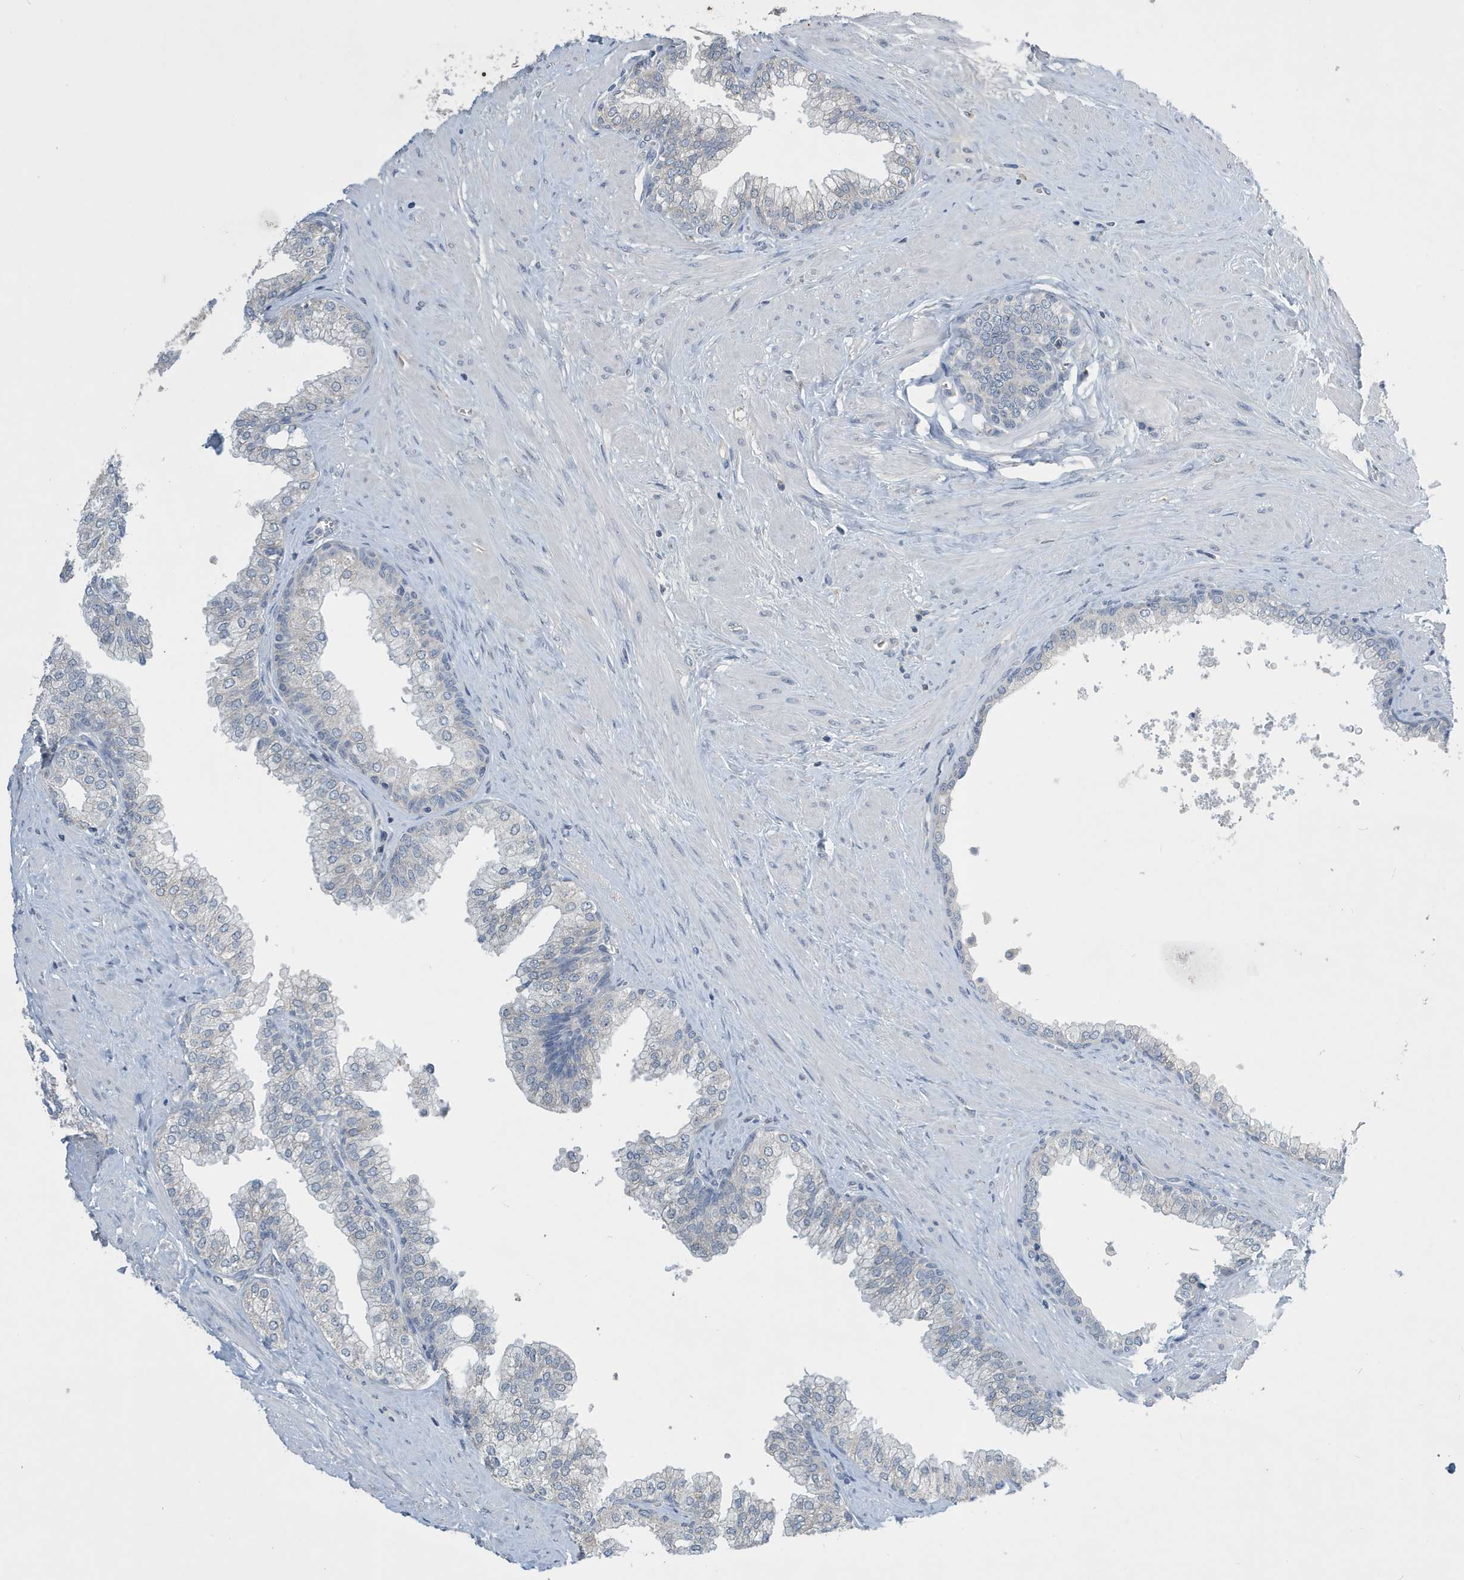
{"staining": {"intensity": "negative", "quantity": "none", "location": "none"}, "tissue": "prostate", "cell_type": "Glandular cells", "image_type": "normal", "snomed": [{"axis": "morphology", "description": "Normal tissue, NOS"}, {"axis": "morphology", "description": "Urothelial carcinoma, Low grade"}, {"axis": "topography", "description": "Urinary bladder"}, {"axis": "topography", "description": "Prostate"}], "caption": "This is a photomicrograph of immunohistochemistry (IHC) staining of unremarkable prostate, which shows no staining in glandular cells. The staining is performed using DAB (3,3'-diaminobenzidine) brown chromogen with nuclei counter-stained in using hematoxylin.", "gene": "UGT2B4", "patient": {"sex": "male", "age": 60}}